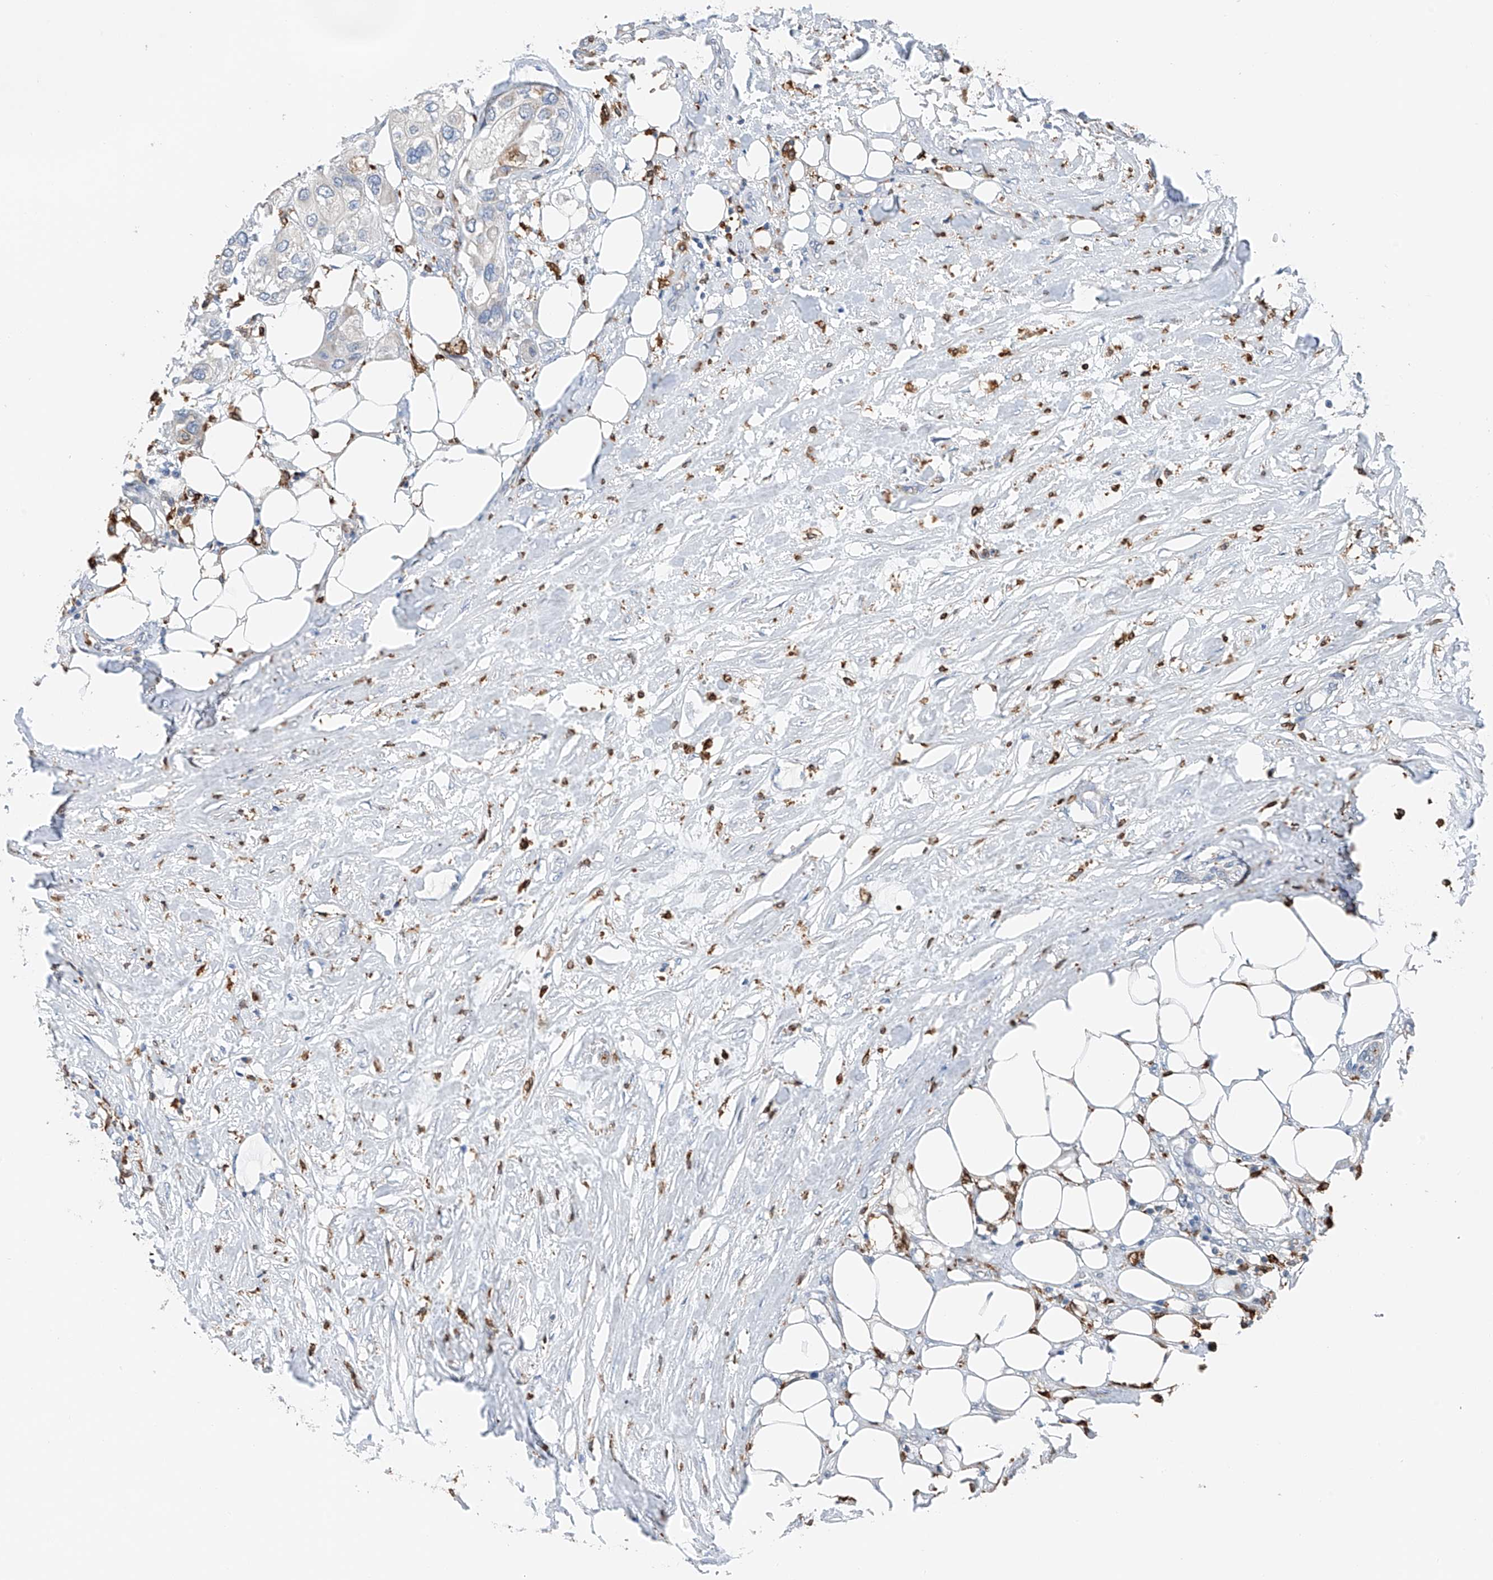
{"staining": {"intensity": "negative", "quantity": "none", "location": "none"}, "tissue": "urothelial cancer", "cell_type": "Tumor cells", "image_type": "cancer", "snomed": [{"axis": "morphology", "description": "Urothelial carcinoma, High grade"}, {"axis": "topography", "description": "Urinary bladder"}], "caption": "The image shows no staining of tumor cells in urothelial cancer.", "gene": "TBXAS1", "patient": {"sex": "male", "age": 64}}